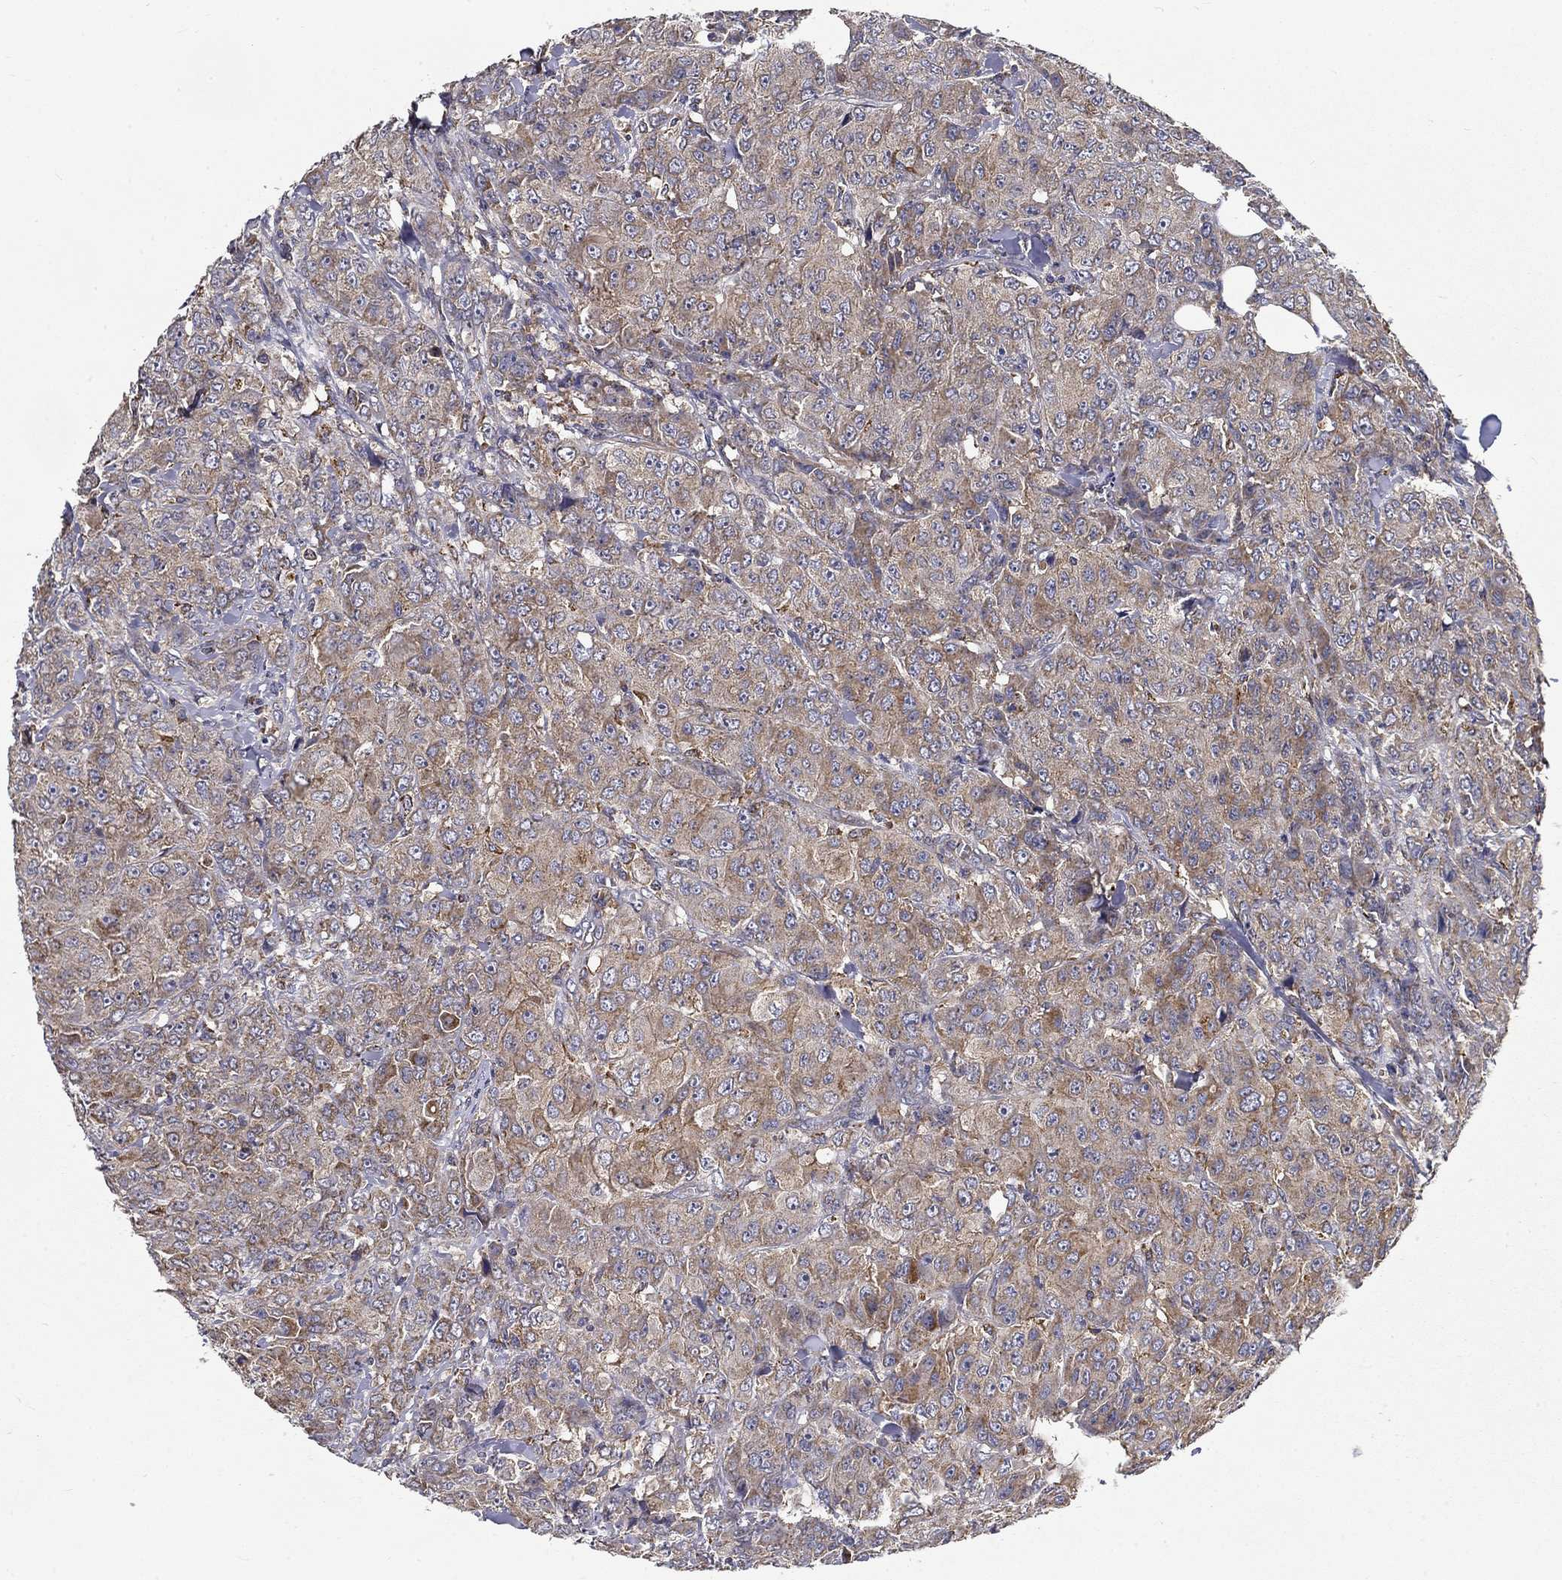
{"staining": {"intensity": "weak", "quantity": ">75%", "location": "cytoplasmic/membranous"}, "tissue": "breast cancer", "cell_type": "Tumor cells", "image_type": "cancer", "snomed": [{"axis": "morphology", "description": "Duct carcinoma"}, {"axis": "topography", "description": "Breast"}], "caption": "Human breast cancer stained for a protein (brown) displays weak cytoplasmic/membranous positive positivity in approximately >75% of tumor cells.", "gene": "ALDH4A1", "patient": {"sex": "female", "age": 43}}